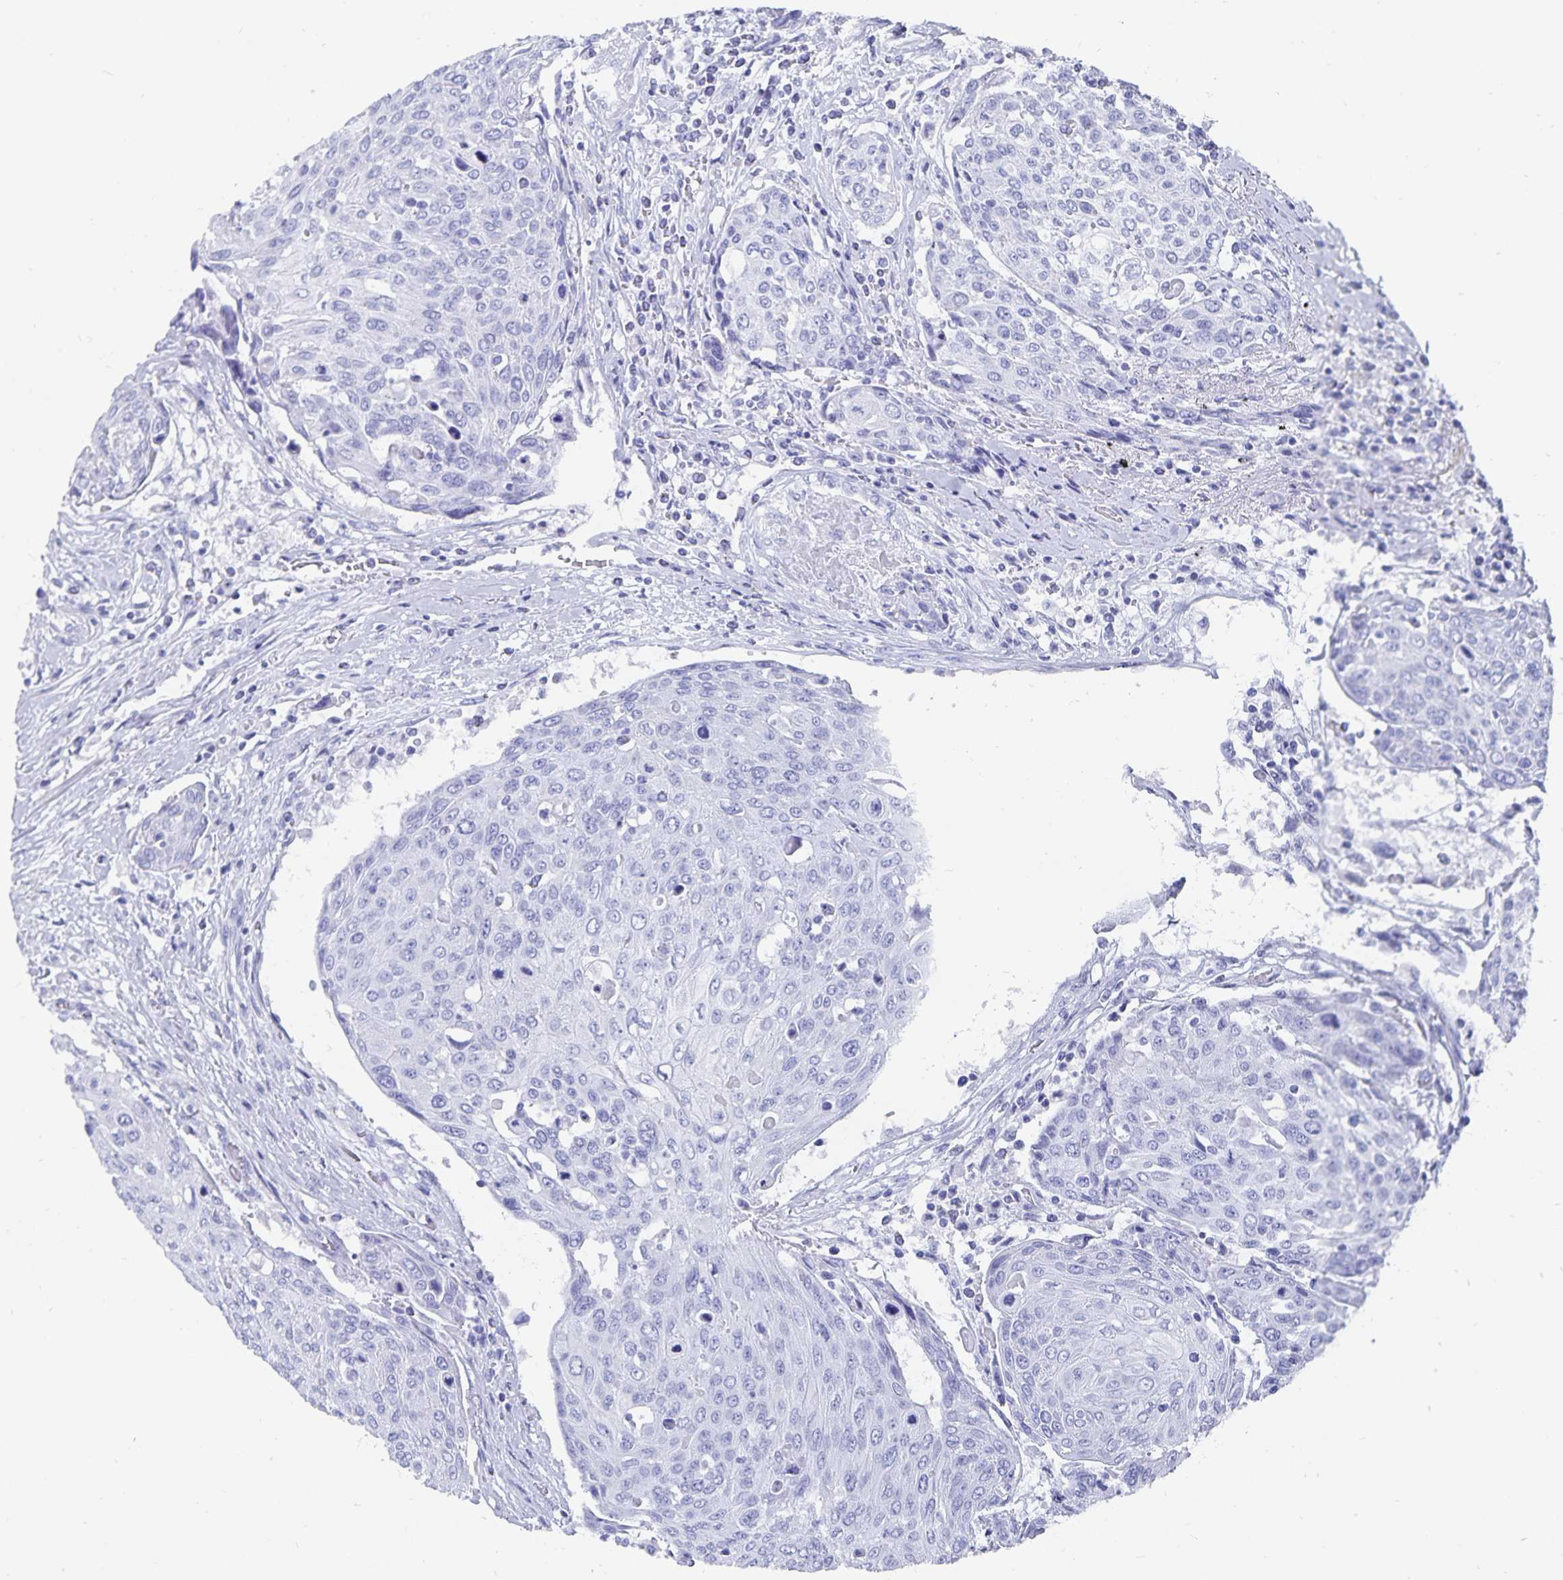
{"staining": {"intensity": "negative", "quantity": "none", "location": "none"}, "tissue": "urothelial cancer", "cell_type": "Tumor cells", "image_type": "cancer", "snomed": [{"axis": "morphology", "description": "Urothelial carcinoma, High grade"}, {"axis": "topography", "description": "Urinary bladder"}], "caption": "Protein analysis of high-grade urothelial carcinoma exhibits no significant positivity in tumor cells.", "gene": "ADH1A", "patient": {"sex": "female", "age": 70}}